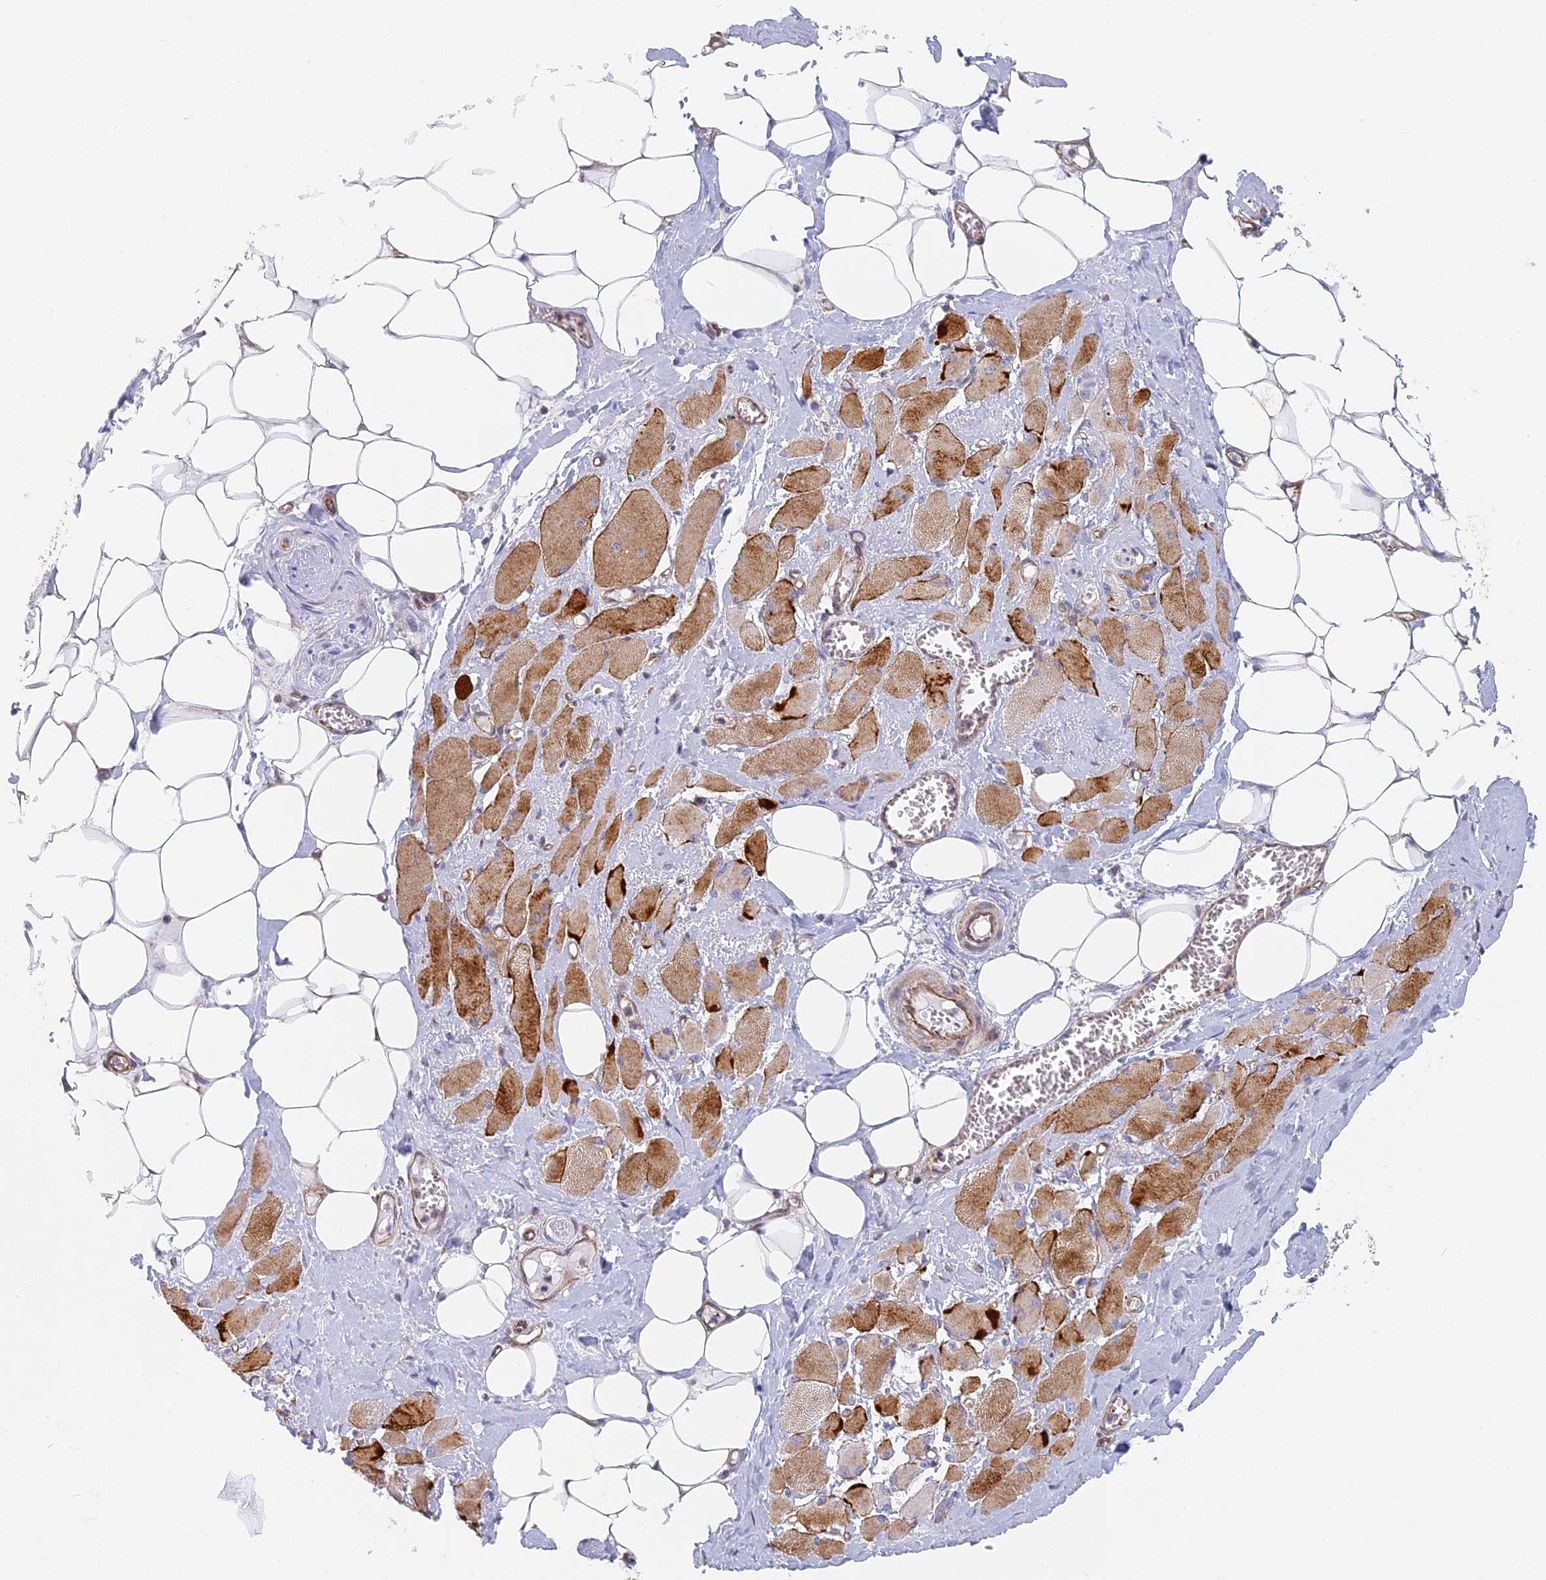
{"staining": {"intensity": "moderate", "quantity": ">75%", "location": "cytoplasmic/membranous"}, "tissue": "skeletal muscle", "cell_type": "Myocytes", "image_type": "normal", "snomed": [{"axis": "morphology", "description": "Normal tissue, NOS"}, {"axis": "morphology", "description": "Basal cell carcinoma"}, {"axis": "topography", "description": "Skeletal muscle"}], "caption": "High-power microscopy captured an immunohistochemistry (IHC) image of unremarkable skeletal muscle, revealing moderate cytoplasmic/membranous expression in approximately >75% of myocytes.", "gene": "DDA1", "patient": {"sex": "female", "age": 64}}